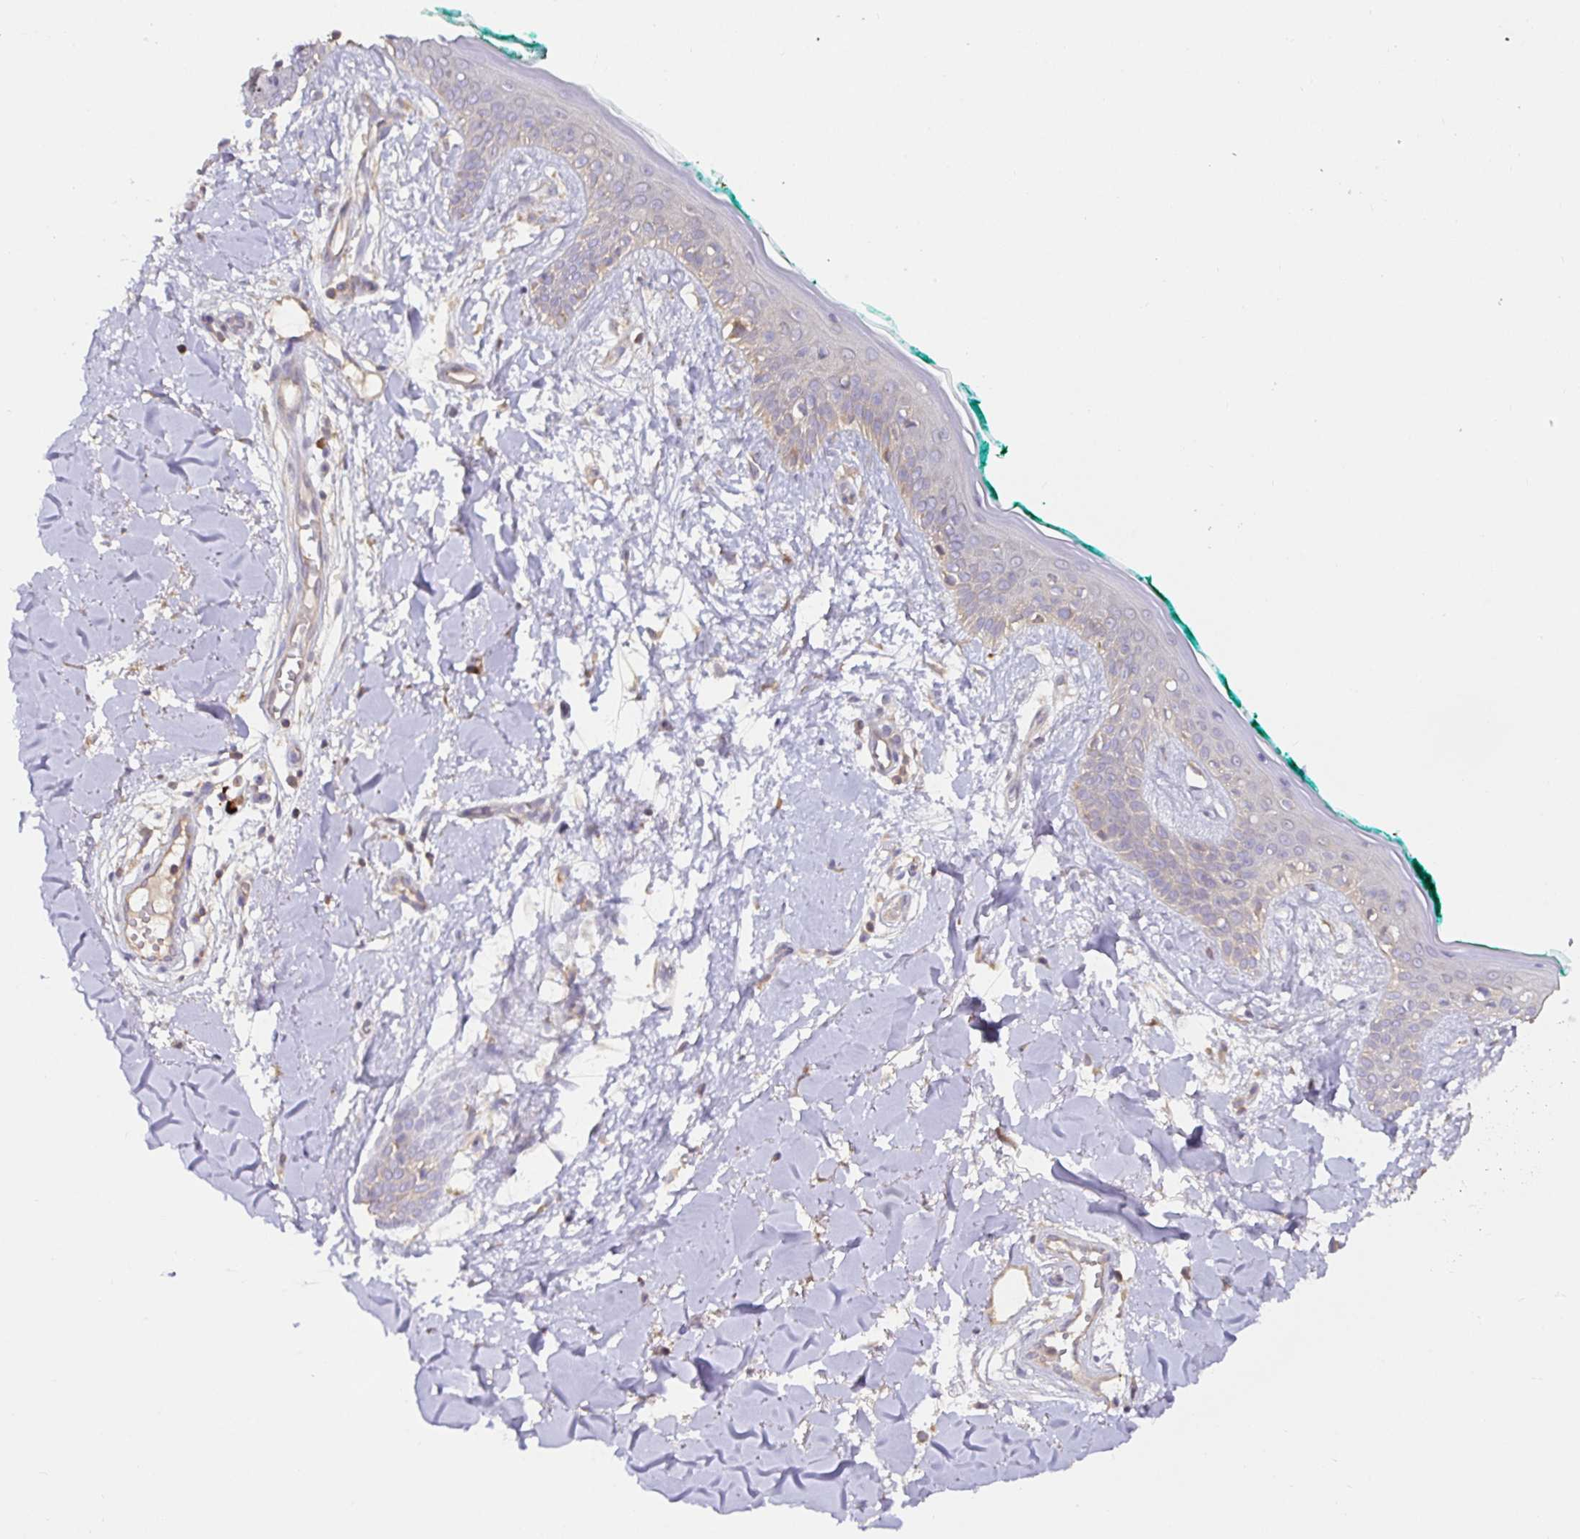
{"staining": {"intensity": "weak", "quantity": "25%-75%", "location": "cytoplasmic/membranous"}, "tissue": "skin", "cell_type": "Fibroblasts", "image_type": "normal", "snomed": [{"axis": "morphology", "description": "Normal tissue, NOS"}, {"axis": "topography", "description": "Skin"}], "caption": "An image showing weak cytoplasmic/membranous positivity in about 25%-75% of fibroblasts in unremarkable skin, as visualized by brown immunohistochemical staining.", "gene": "HAGH", "patient": {"sex": "female", "age": 34}}